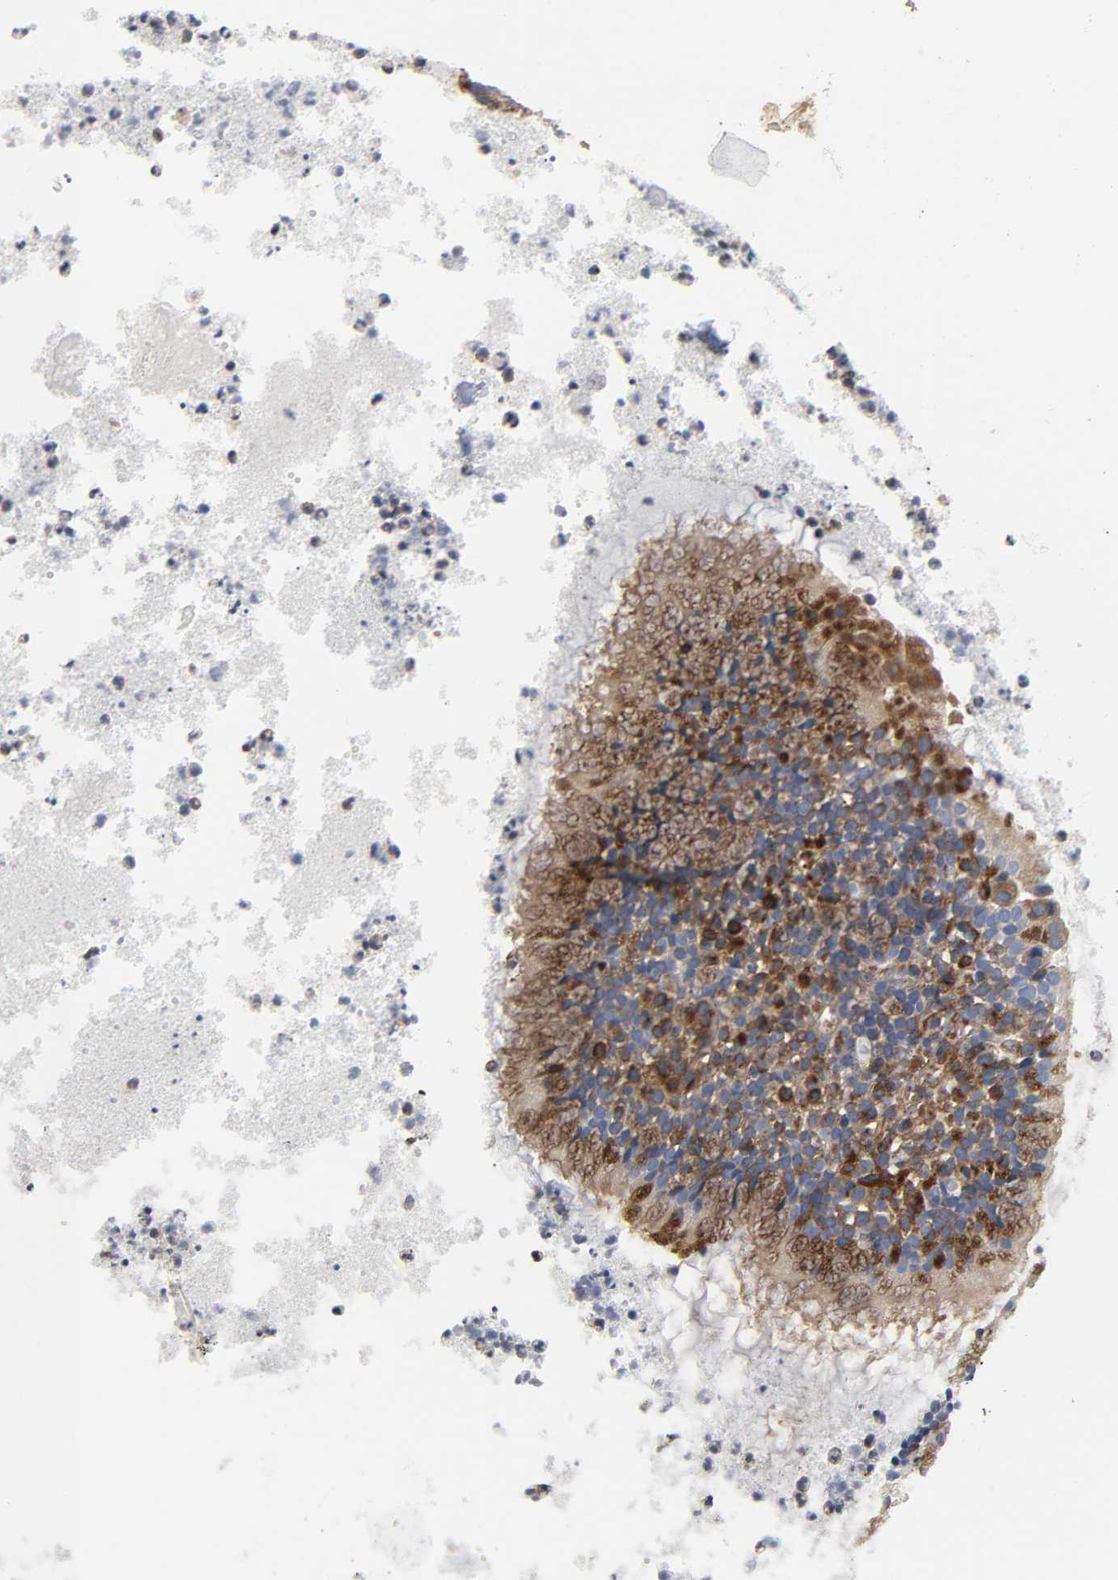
{"staining": {"intensity": "moderate", "quantity": ">75%", "location": "cytoplasmic/membranous"}, "tissue": "nasopharynx", "cell_type": "Respiratory epithelial cells", "image_type": "normal", "snomed": [{"axis": "morphology", "description": "Normal tissue, NOS"}, {"axis": "topography", "description": "Nasopharynx"}], "caption": "Protein staining by immunohistochemistry (IHC) demonstrates moderate cytoplasmic/membranous positivity in about >75% of respiratory epithelial cells in unremarkable nasopharynx. The staining is performed using DAB (3,3'-diaminobenzidine) brown chromogen to label protein expression. The nuclei are counter-stained blue using hematoxylin.", "gene": "ARHGAP1", "patient": {"sex": "male", "age": 21}}